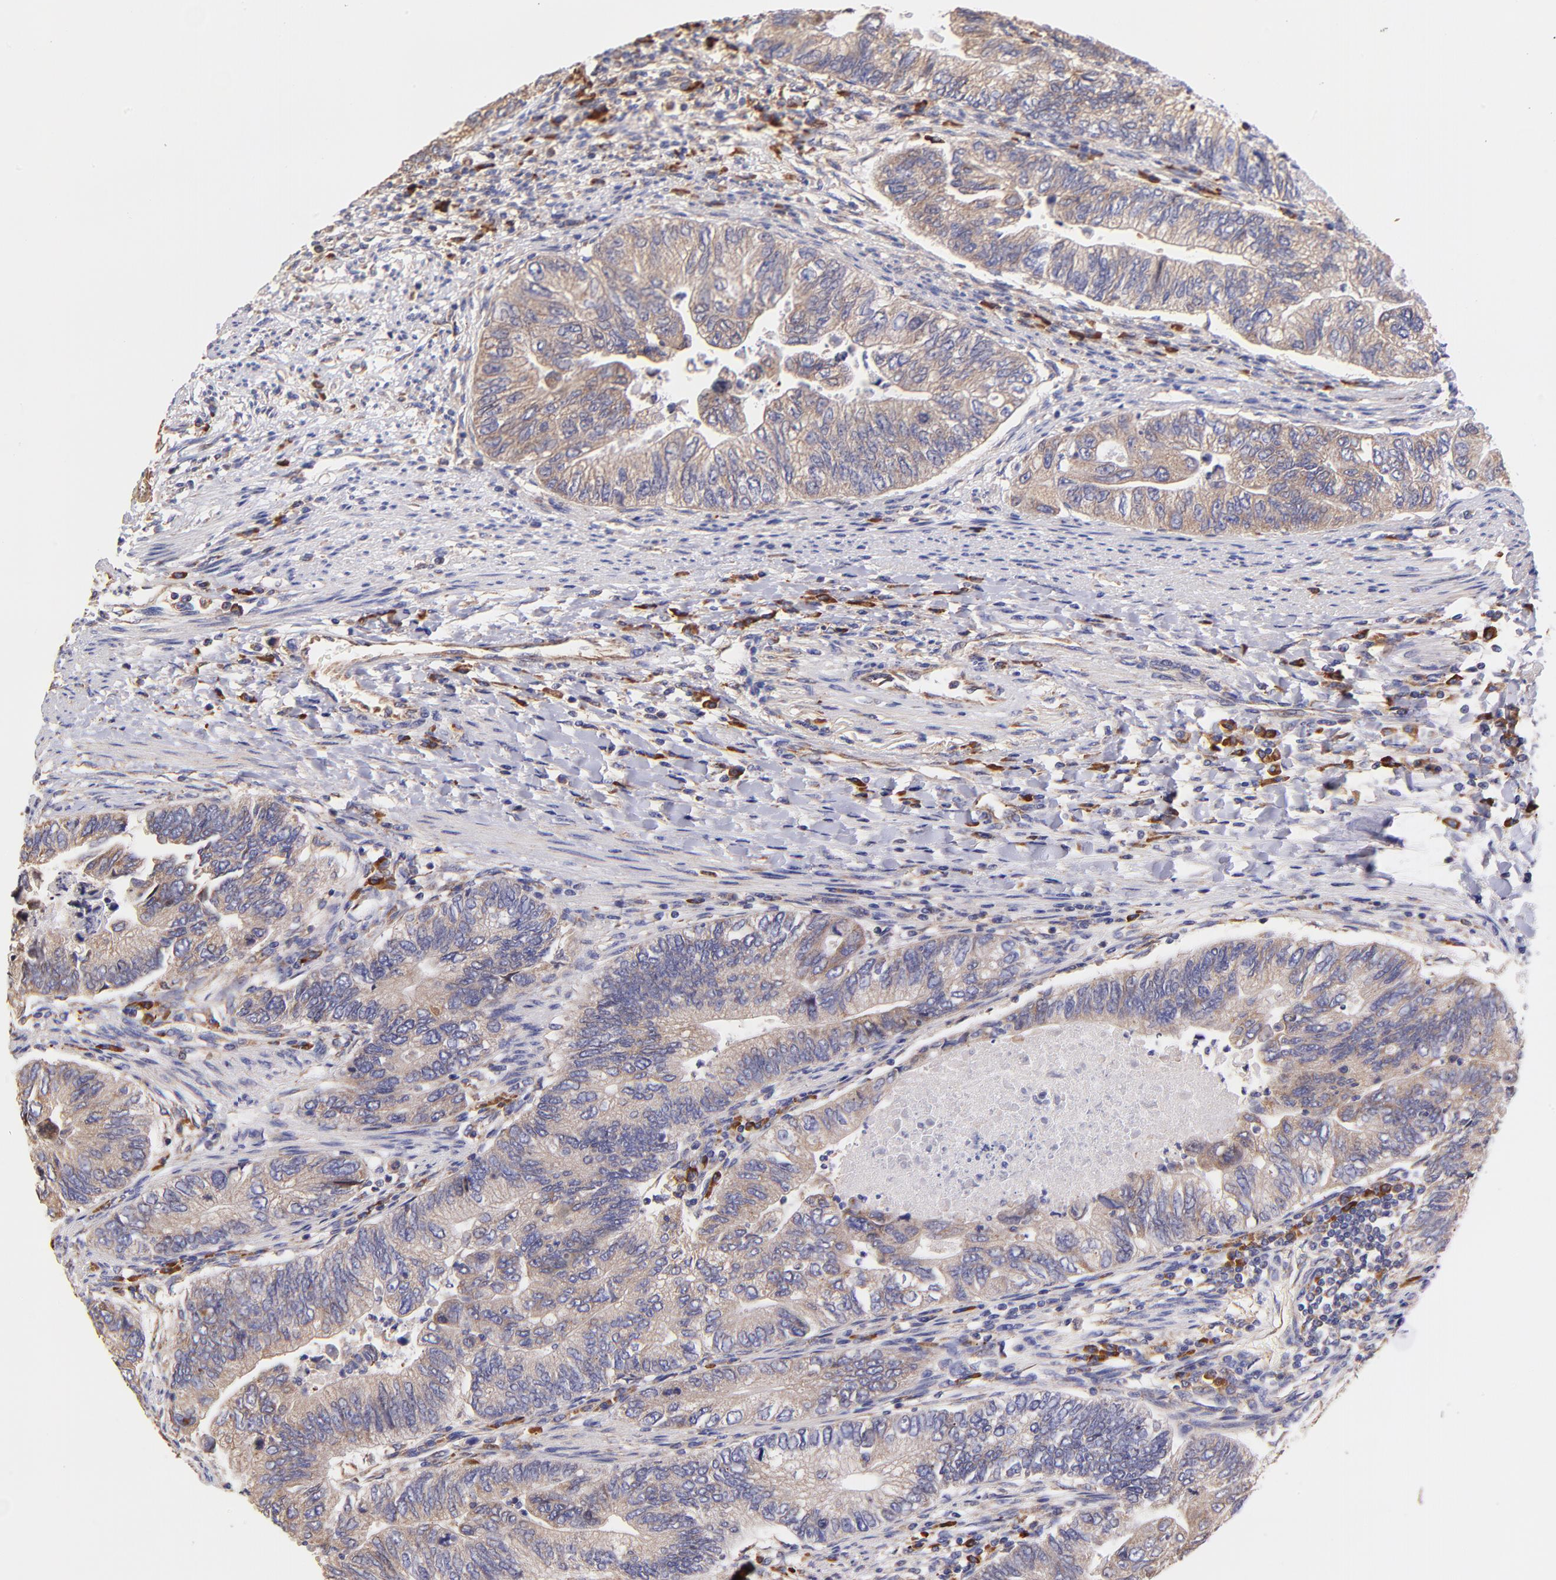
{"staining": {"intensity": "weak", "quantity": ">75%", "location": "cytoplasmic/membranous"}, "tissue": "colorectal cancer", "cell_type": "Tumor cells", "image_type": "cancer", "snomed": [{"axis": "morphology", "description": "Adenocarcinoma, NOS"}, {"axis": "topography", "description": "Colon"}], "caption": "Tumor cells show low levels of weak cytoplasmic/membranous staining in about >75% of cells in human adenocarcinoma (colorectal).", "gene": "PREX1", "patient": {"sex": "female", "age": 11}}